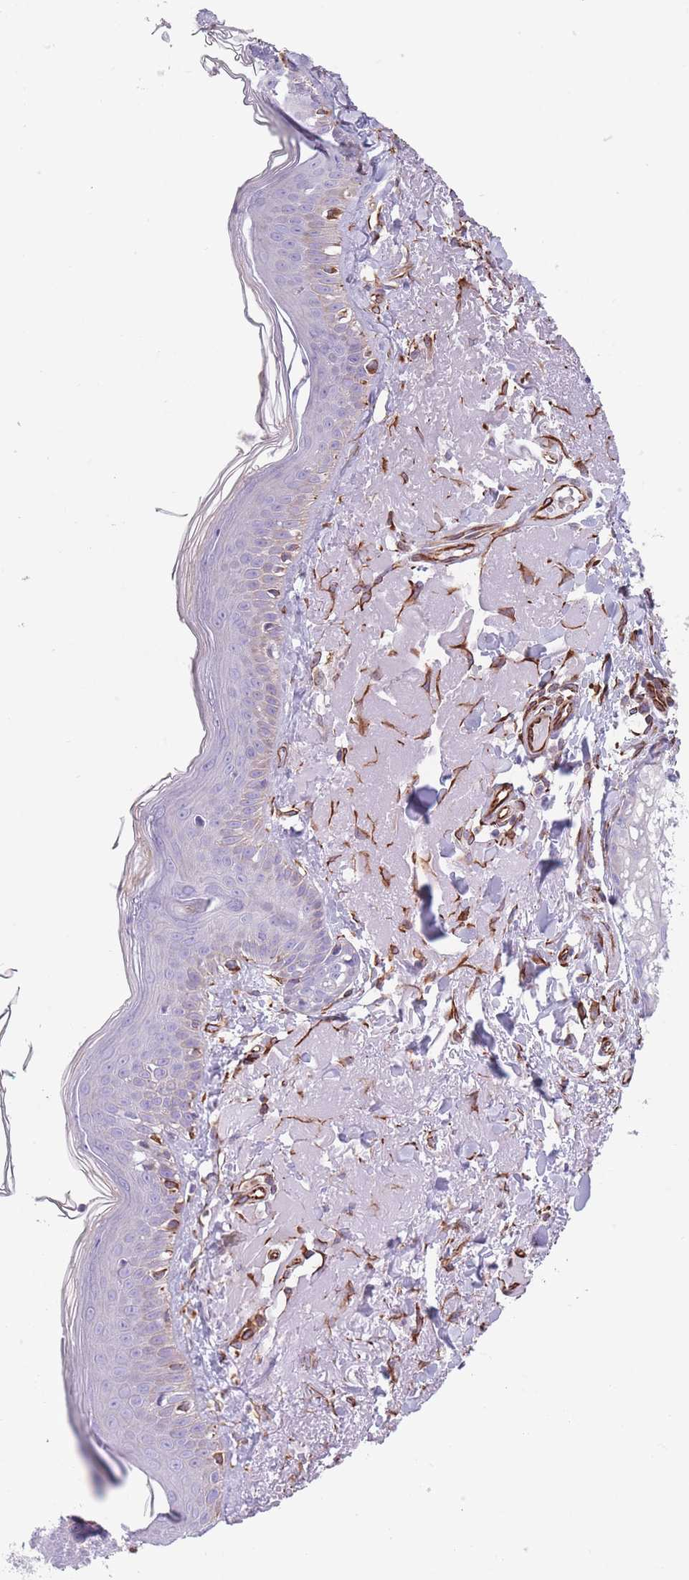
{"staining": {"intensity": "strong", "quantity": "25%-75%", "location": "cytoplasmic/membranous"}, "tissue": "skin", "cell_type": "Fibroblasts", "image_type": "normal", "snomed": [{"axis": "morphology", "description": "Normal tissue, NOS"}, {"axis": "morphology", "description": "Malignant melanoma, NOS"}, {"axis": "topography", "description": "Skin"}], "caption": "Immunohistochemistry micrograph of benign skin: human skin stained using immunohistochemistry (IHC) displays high levels of strong protein expression localized specifically in the cytoplasmic/membranous of fibroblasts, appearing as a cytoplasmic/membranous brown color.", "gene": "ATP5MF", "patient": {"sex": "male", "age": 80}}